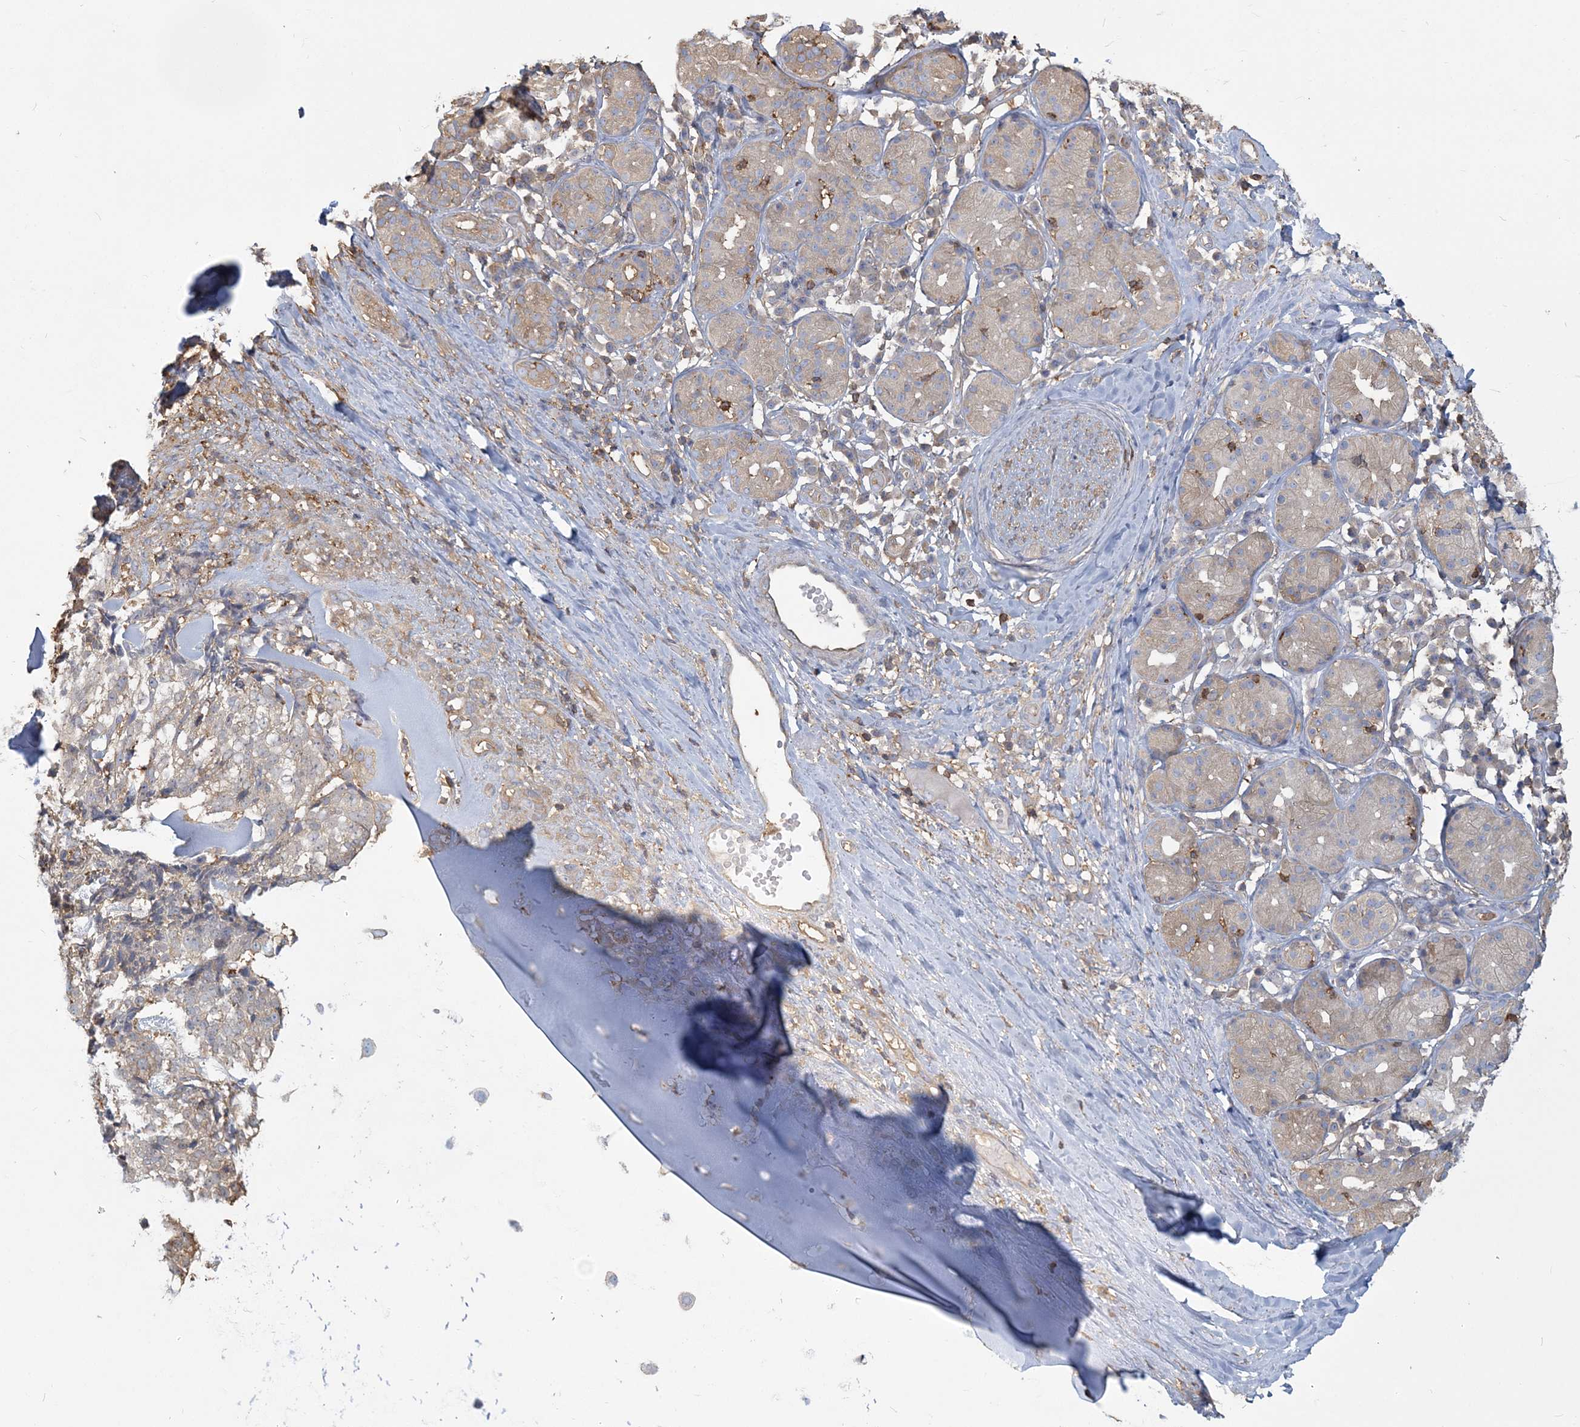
{"staining": {"intensity": "weak", "quantity": "25%-75%", "location": "cytoplasmic/membranous"}, "tissue": "soft tissue", "cell_type": "Chondrocytes", "image_type": "normal", "snomed": [{"axis": "morphology", "description": "Normal tissue, NOS"}, {"axis": "morphology", "description": "Basal cell carcinoma"}, {"axis": "topography", "description": "Cartilage tissue"}, {"axis": "topography", "description": "Nasopharynx"}, {"axis": "topography", "description": "Oral tissue"}], "caption": "High-magnification brightfield microscopy of unremarkable soft tissue stained with DAB (3,3'-diaminobenzidine) (brown) and counterstained with hematoxylin (blue). chondrocytes exhibit weak cytoplasmic/membranous expression is appreciated in about25%-75% of cells. The protein is stained brown, and the nuclei are stained in blue (DAB IHC with brightfield microscopy, high magnification).", "gene": "ANKS1A", "patient": {"sex": "female", "age": 77}}